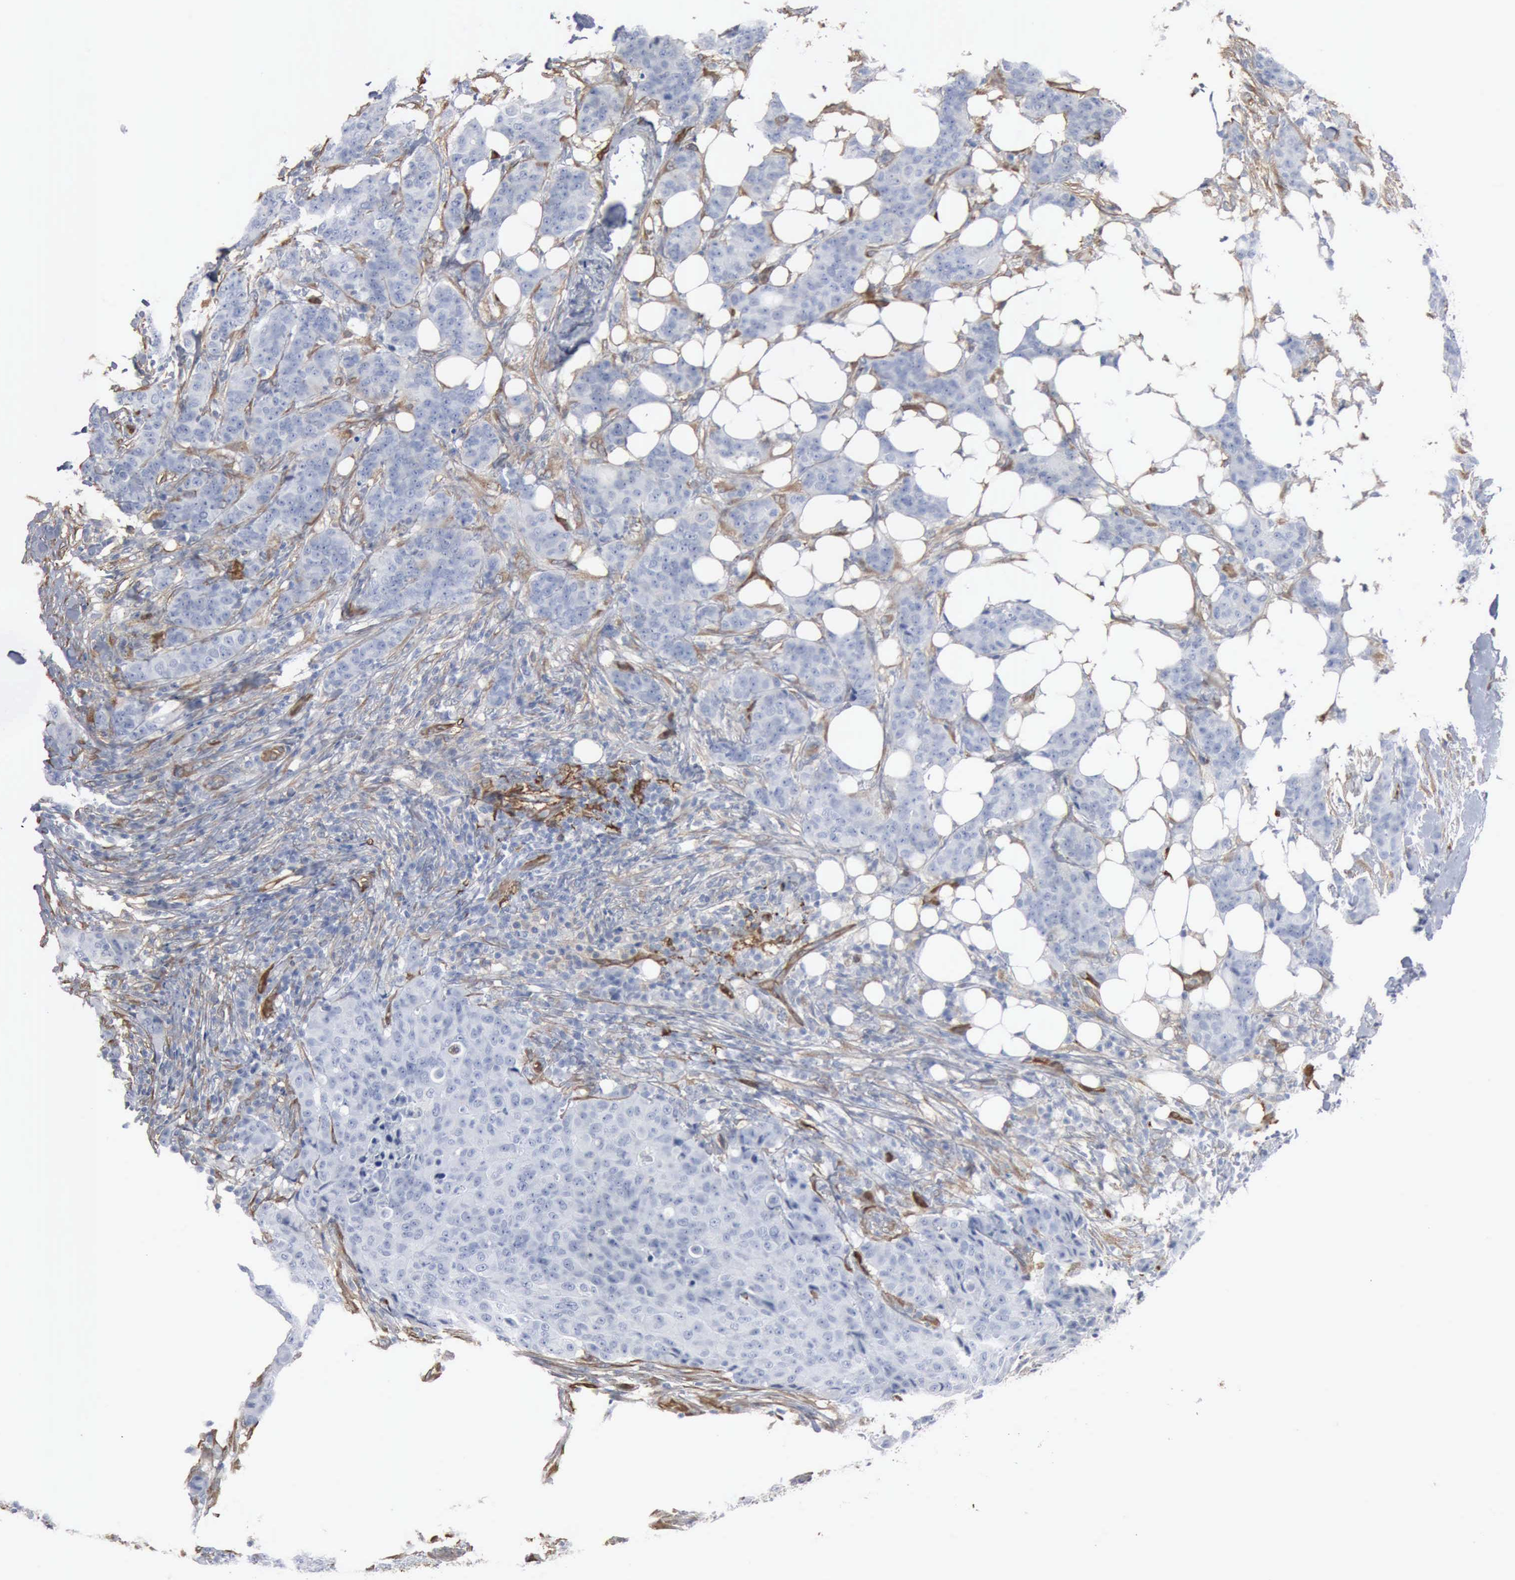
{"staining": {"intensity": "negative", "quantity": "none", "location": "none"}, "tissue": "breast cancer", "cell_type": "Tumor cells", "image_type": "cancer", "snomed": [{"axis": "morphology", "description": "Duct carcinoma"}, {"axis": "topography", "description": "Breast"}], "caption": "This is an immunohistochemistry photomicrograph of human intraductal carcinoma (breast). There is no positivity in tumor cells.", "gene": "FSCN1", "patient": {"sex": "female", "age": 40}}